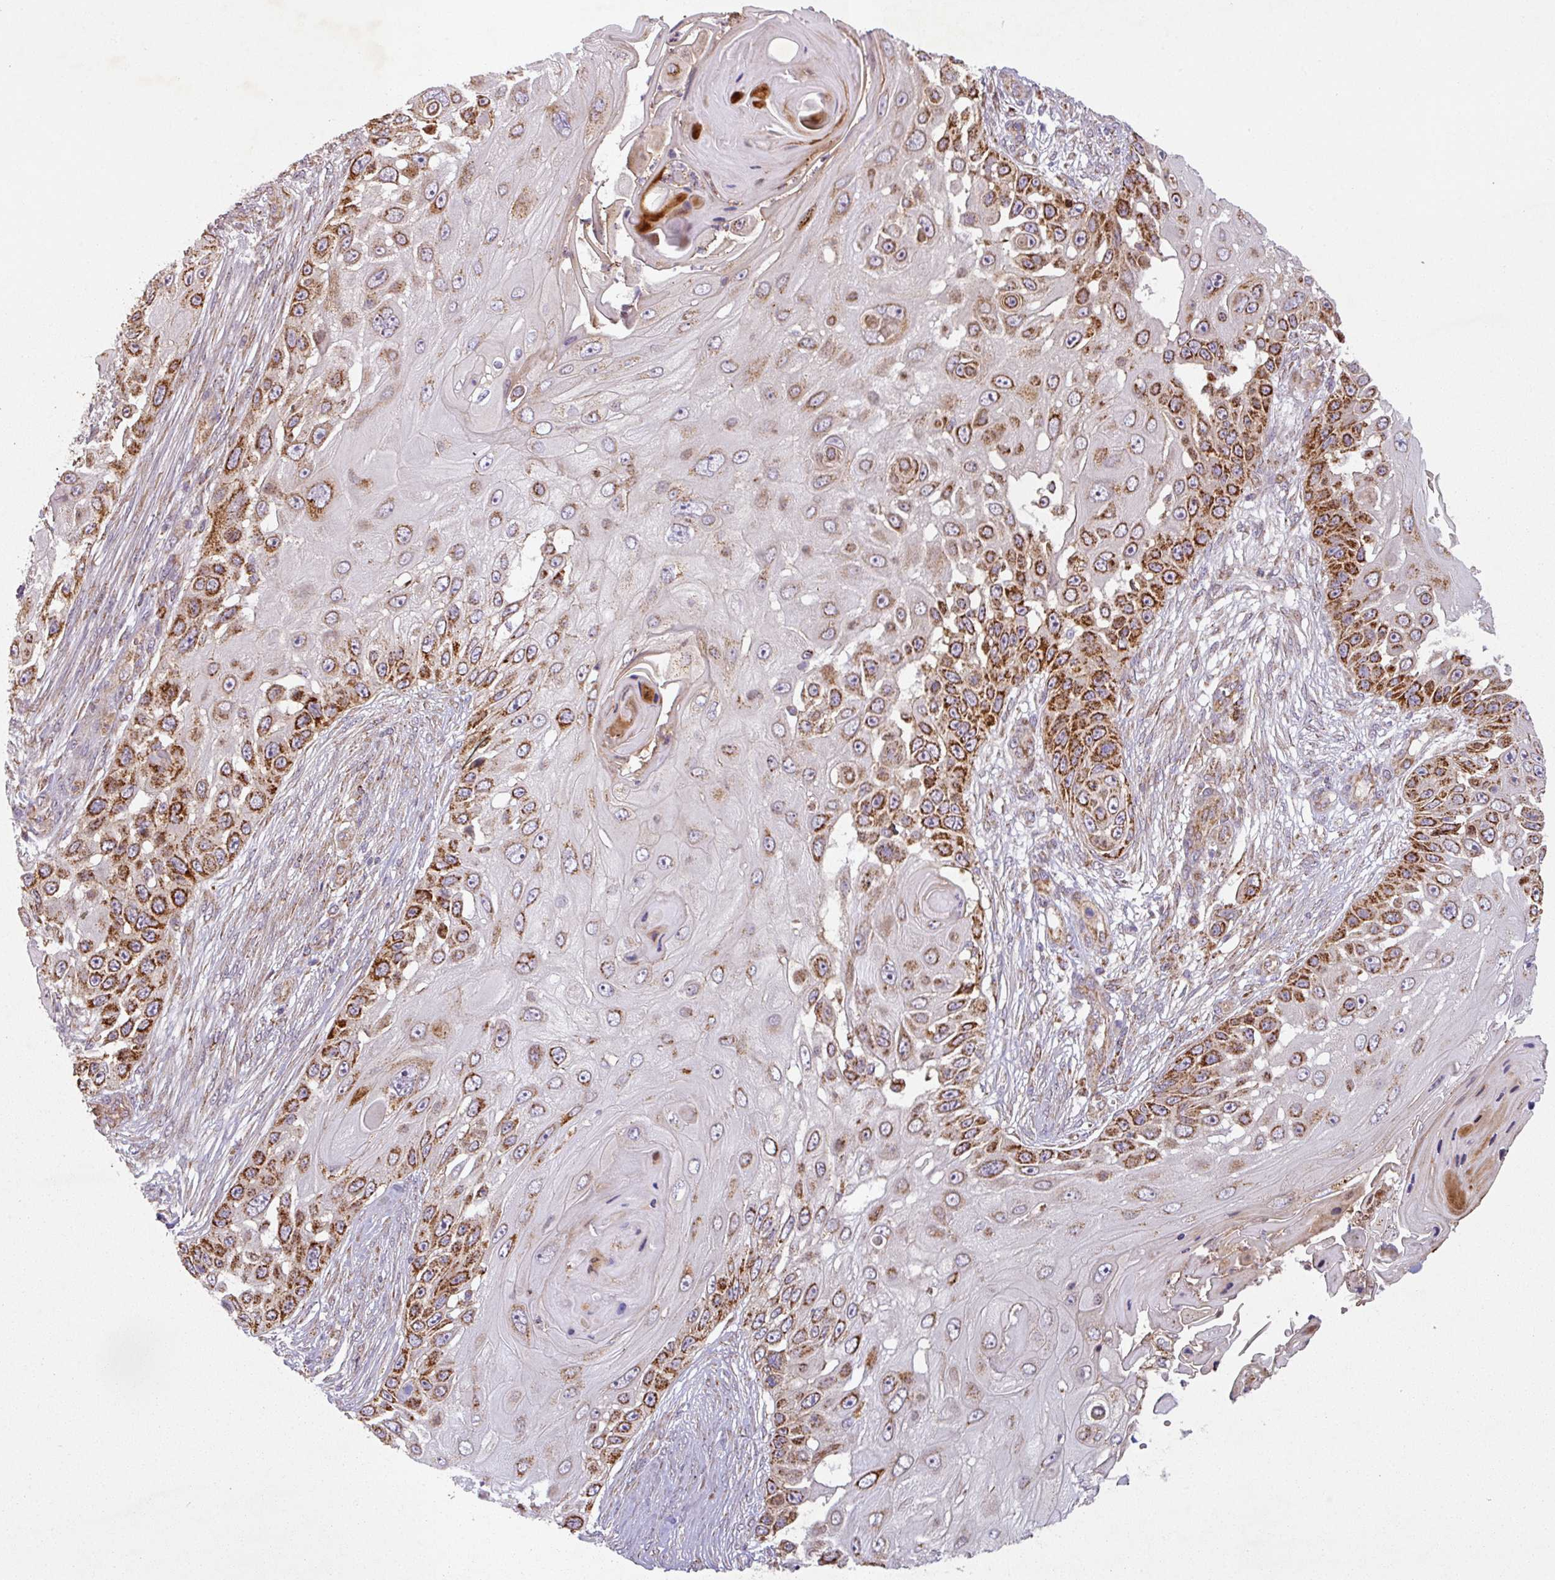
{"staining": {"intensity": "strong", "quantity": ">75%", "location": "cytoplasmic/membranous"}, "tissue": "skin cancer", "cell_type": "Tumor cells", "image_type": "cancer", "snomed": [{"axis": "morphology", "description": "Squamous cell carcinoma, NOS"}, {"axis": "topography", "description": "Skin"}], "caption": "Protein expression analysis of human squamous cell carcinoma (skin) reveals strong cytoplasmic/membranous staining in about >75% of tumor cells. Nuclei are stained in blue.", "gene": "GPD2", "patient": {"sex": "female", "age": 44}}